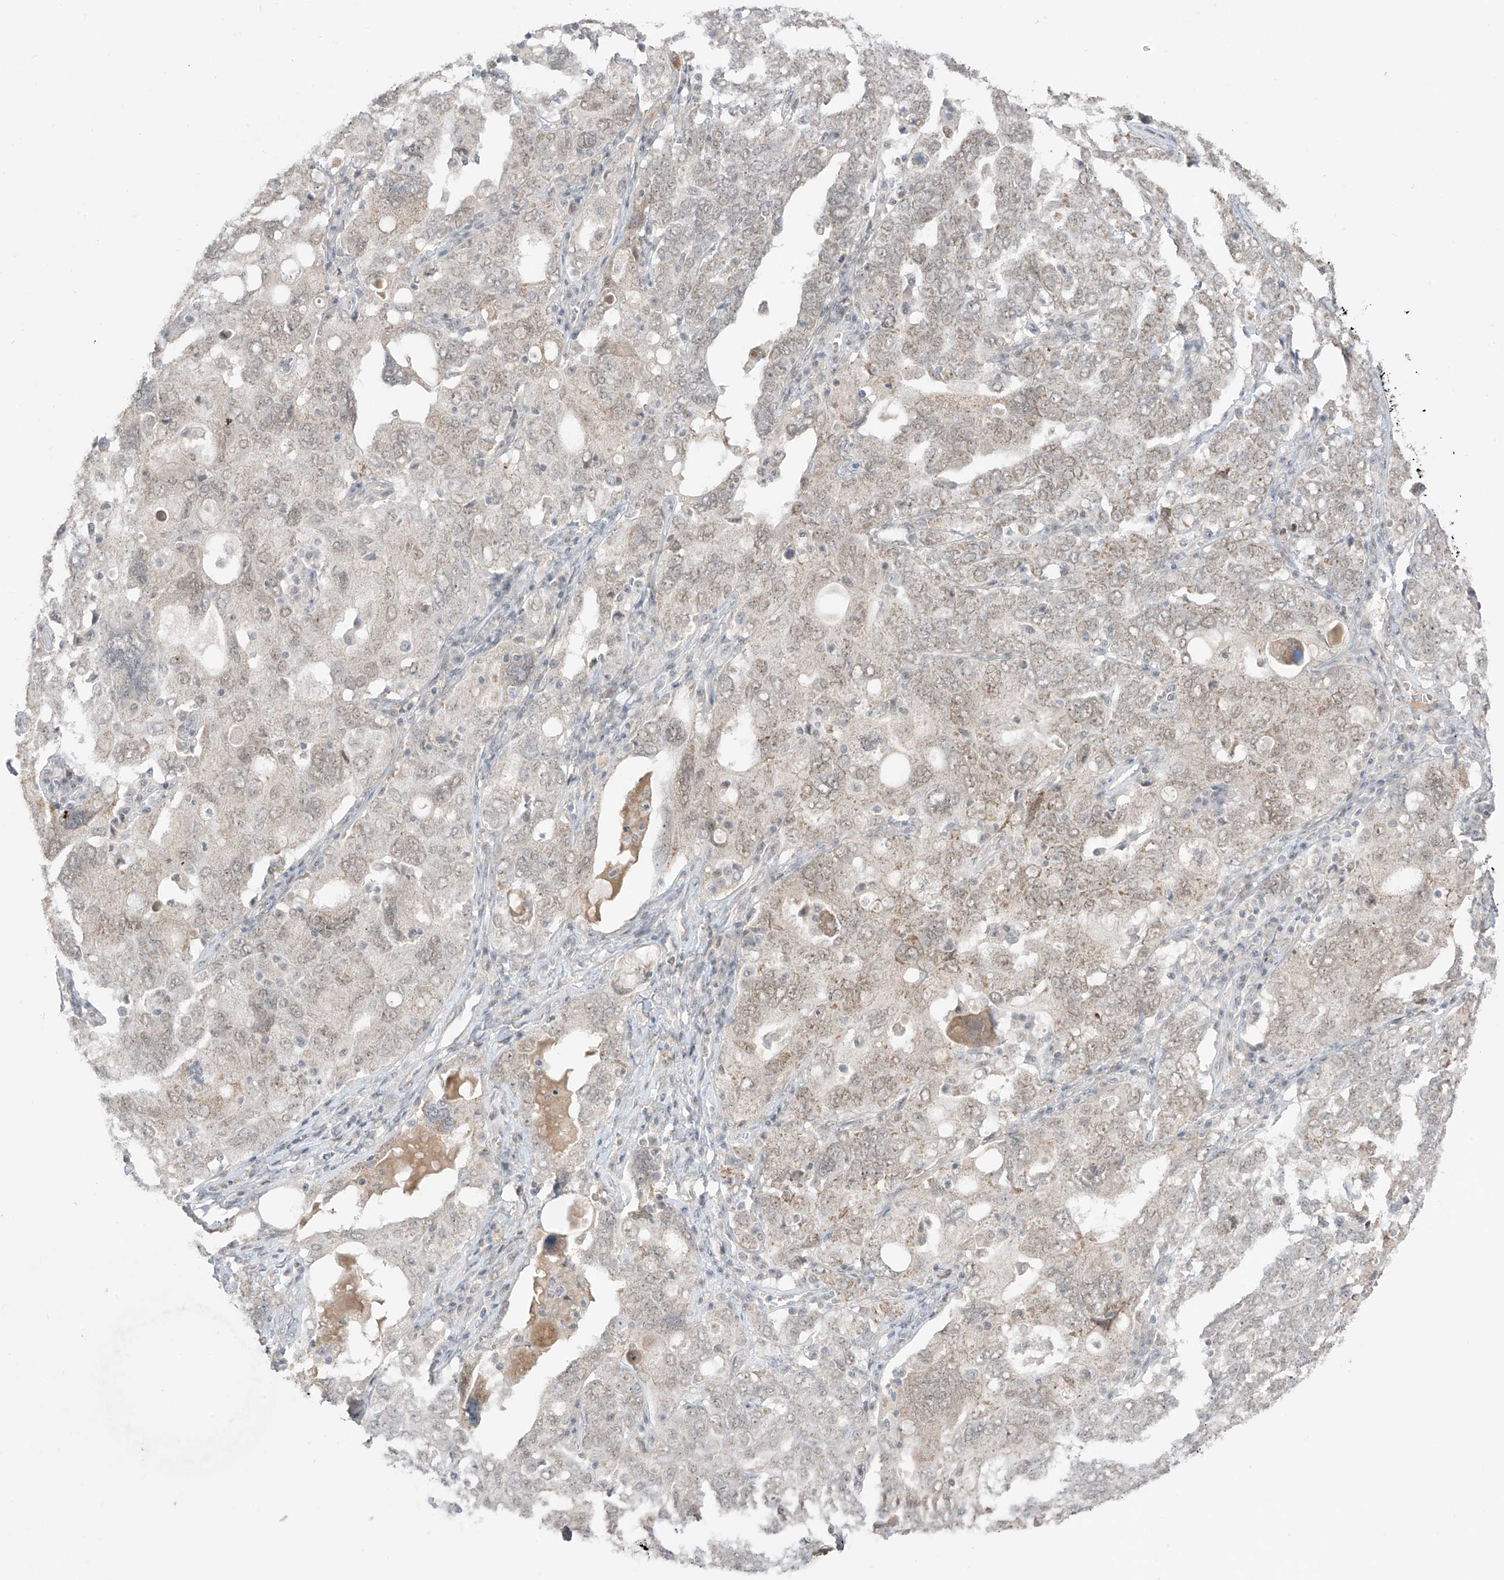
{"staining": {"intensity": "weak", "quantity": "25%-75%", "location": "nuclear"}, "tissue": "ovarian cancer", "cell_type": "Tumor cells", "image_type": "cancer", "snomed": [{"axis": "morphology", "description": "Carcinoma, endometroid"}, {"axis": "topography", "description": "Ovary"}], "caption": "IHC photomicrograph of neoplastic tissue: endometroid carcinoma (ovarian) stained using IHC displays low levels of weak protein expression localized specifically in the nuclear of tumor cells, appearing as a nuclear brown color.", "gene": "OGT", "patient": {"sex": "female", "age": 62}}